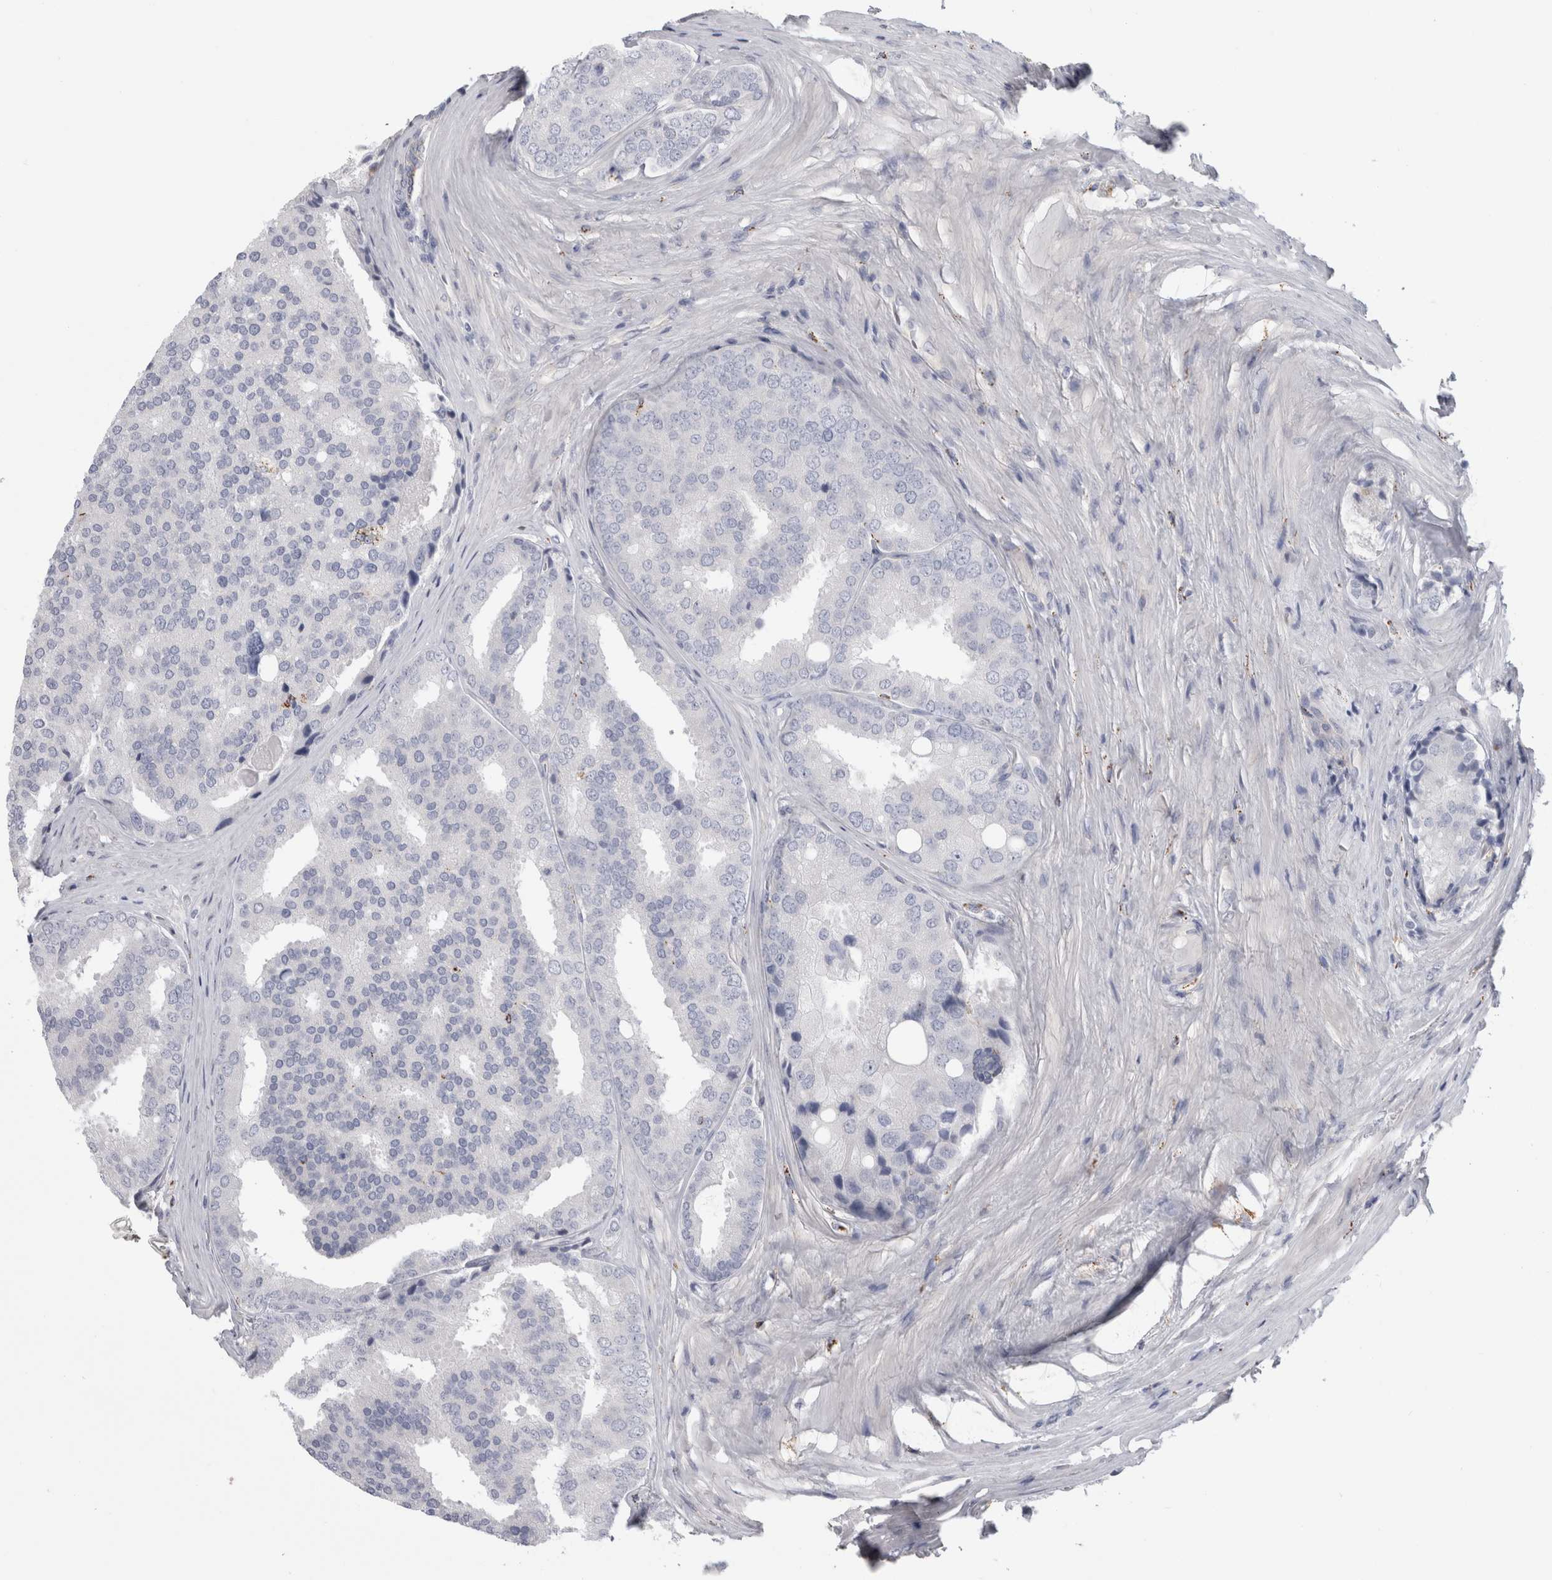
{"staining": {"intensity": "negative", "quantity": "none", "location": "none"}, "tissue": "prostate cancer", "cell_type": "Tumor cells", "image_type": "cancer", "snomed": [{"axis": "morphology", "description": "Adenocarcinoma, High grade"}, {"axis": "topography", "description": "Prostate"}], "caption": "Immunohistochemistry photomicrograph of neoplastic tissue: human prostate cancer (high-grade adenocarcinoma) stained with DAB displays no significant protein positivity in tumor cells.", "gene": "GATM", "patient": {"sex": "male", "age": 50}}